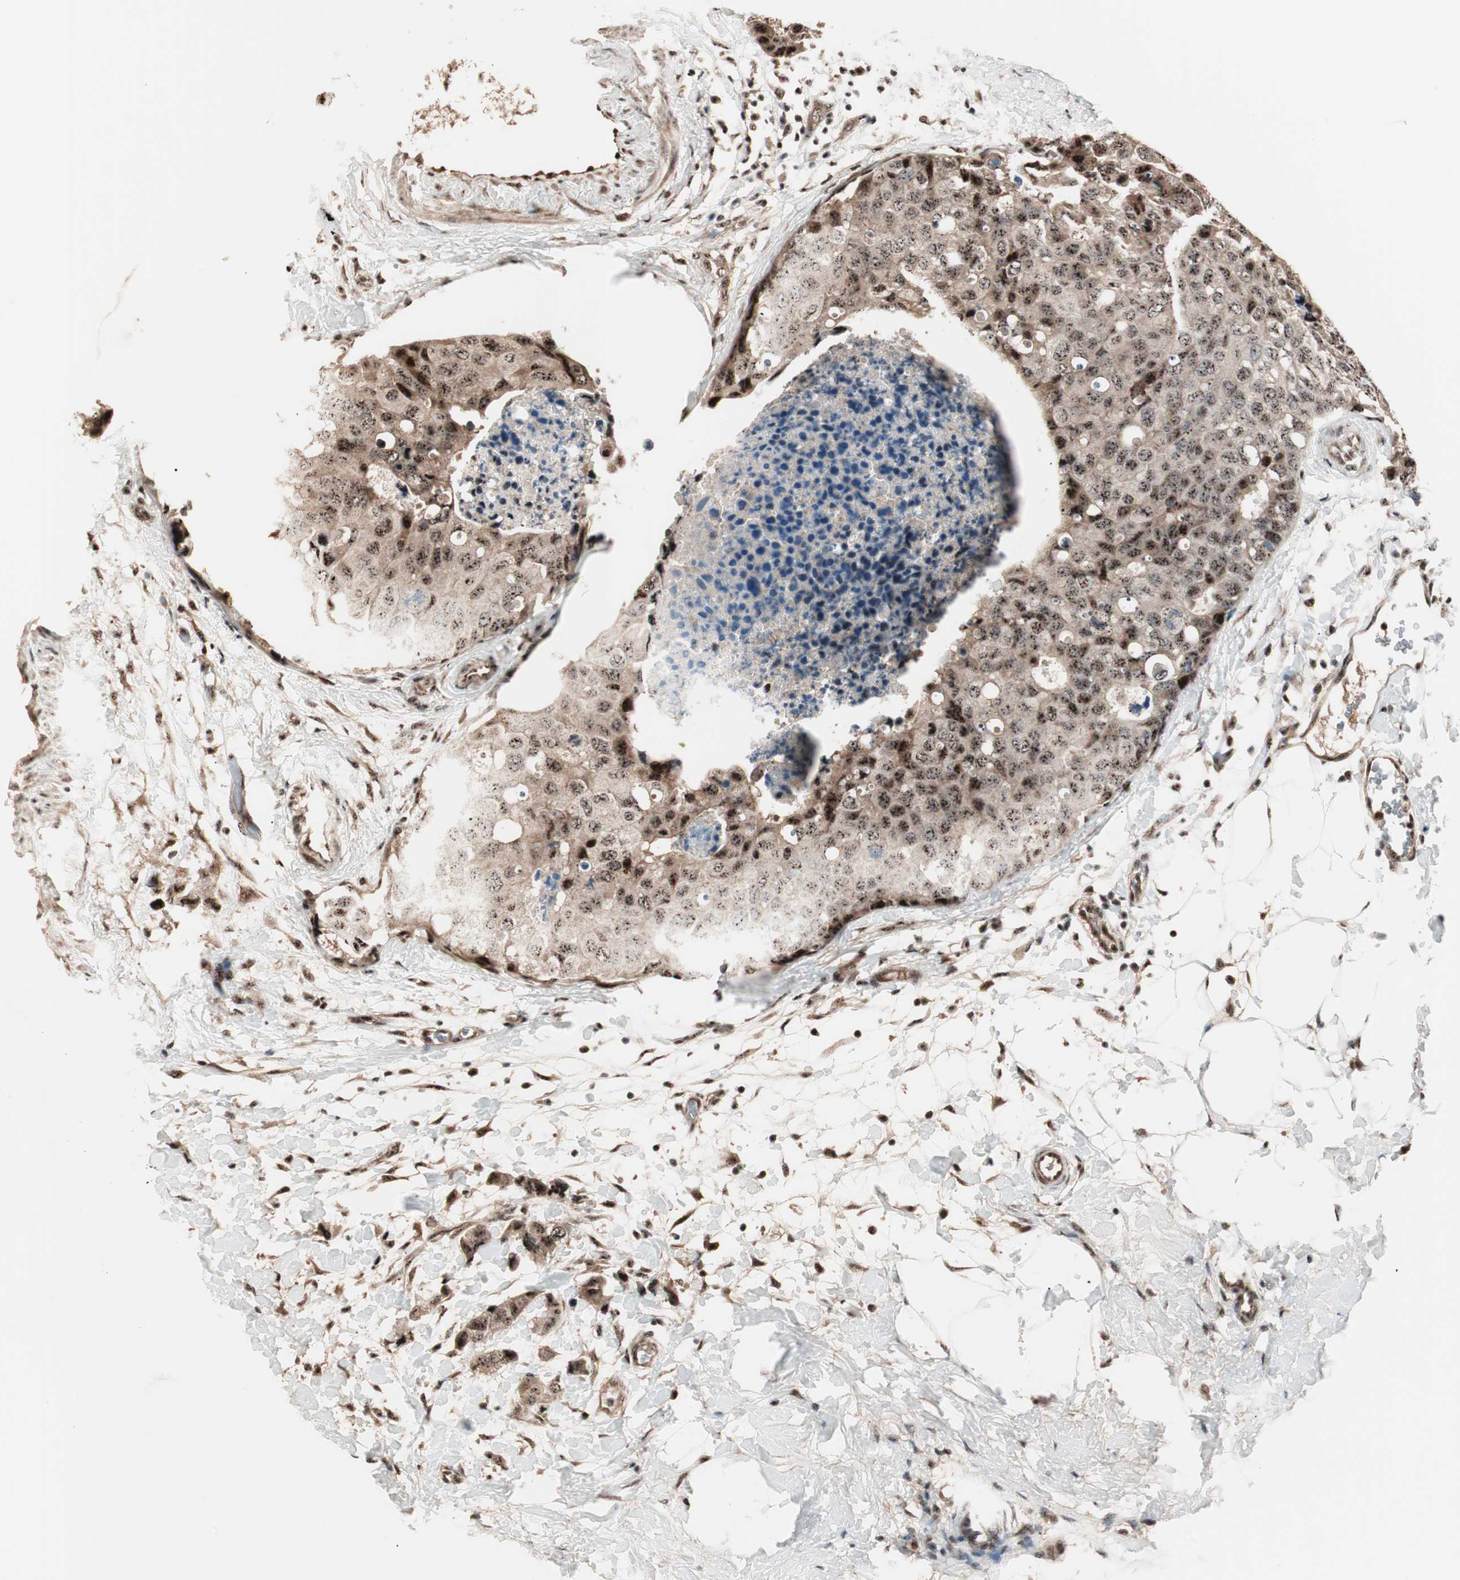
{"staining": {"intensity": "strong", "quantity": ">75%", "location": "nuclear"}, "tissue": "breast cancer", "cell_type": "Tumor cells", "image_type": "cancer", "snomed": [{"axis": "morphology", "description": "Normal tissue, NOS"}, {"axis": "morphology", "description": "Duct carcinoma"}, {"axis": "topography", "description": "Breast"}], "caption": "A high-resolution histopathology image shows immunohistochemistry staining of breast cancer, which shows strong nuclear staining in about >75% of tumor cells.", "gene": "NR5A2", "patient": {"sex": "female", "age": 50}}